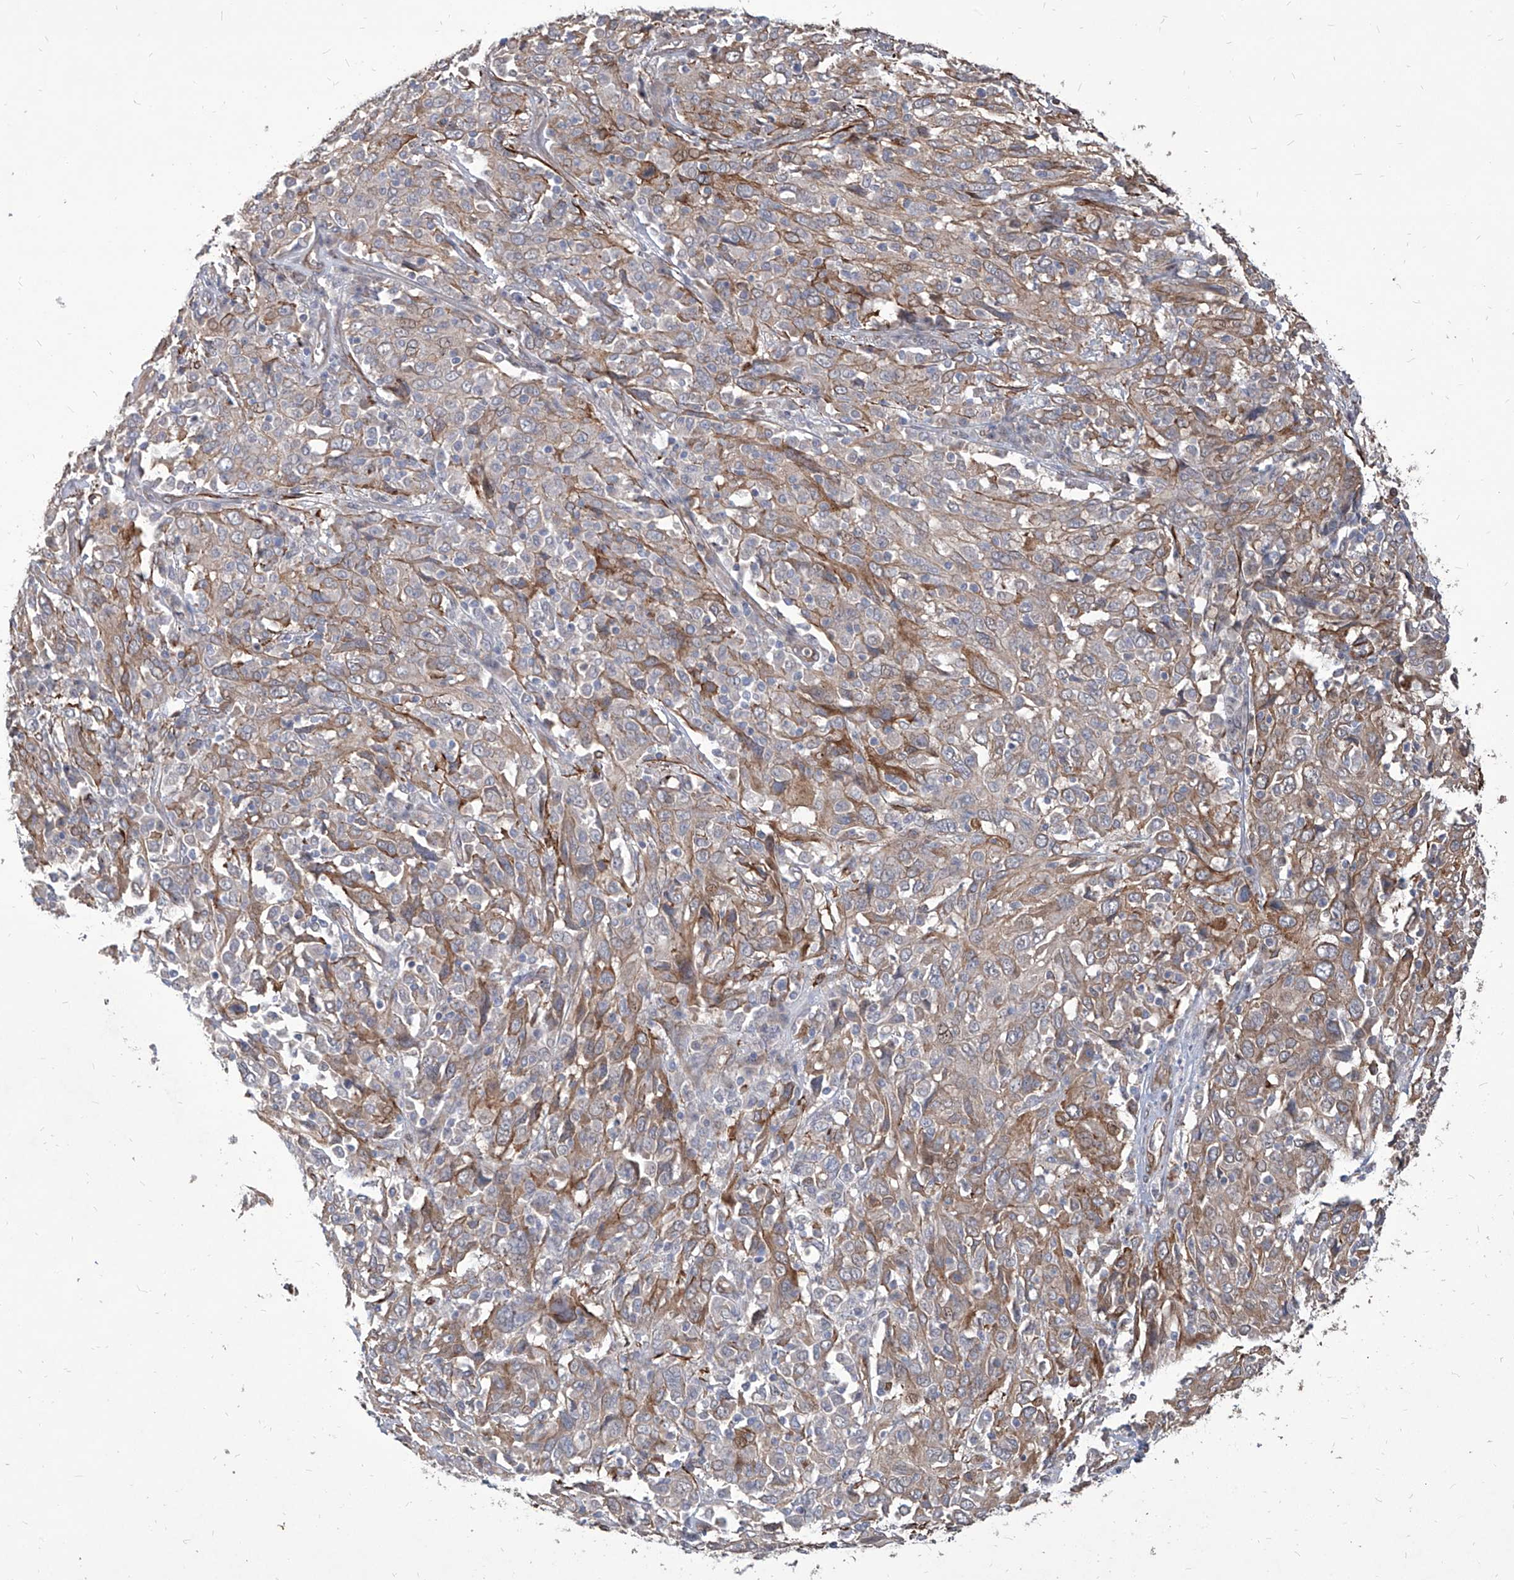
{"staining": {"intensity": "moderate", "quantity": "25%-75%", "location": "cytoplasmic/membranous"}, "tissue": "cervical cancer", "cell_type": "Tumor cells", "image_type": "cancer", "snomed": [{"axis": "morphology", "description": "Squamous cell carcinoma, NOS"}, {"axis": "topography", "description": "Cervix"}], "caption": "Cervical cancer (squamous cell carcinoma) stained with DAB (3,3'-diaminobenzidine) immunohistochemistry reveals medium levels of moderate cytoplasmic/membranous positivity in about 25%-75% of tumor cells.", "gene": "FAM83B", "patient": {"sex": "female", "age": 46}}